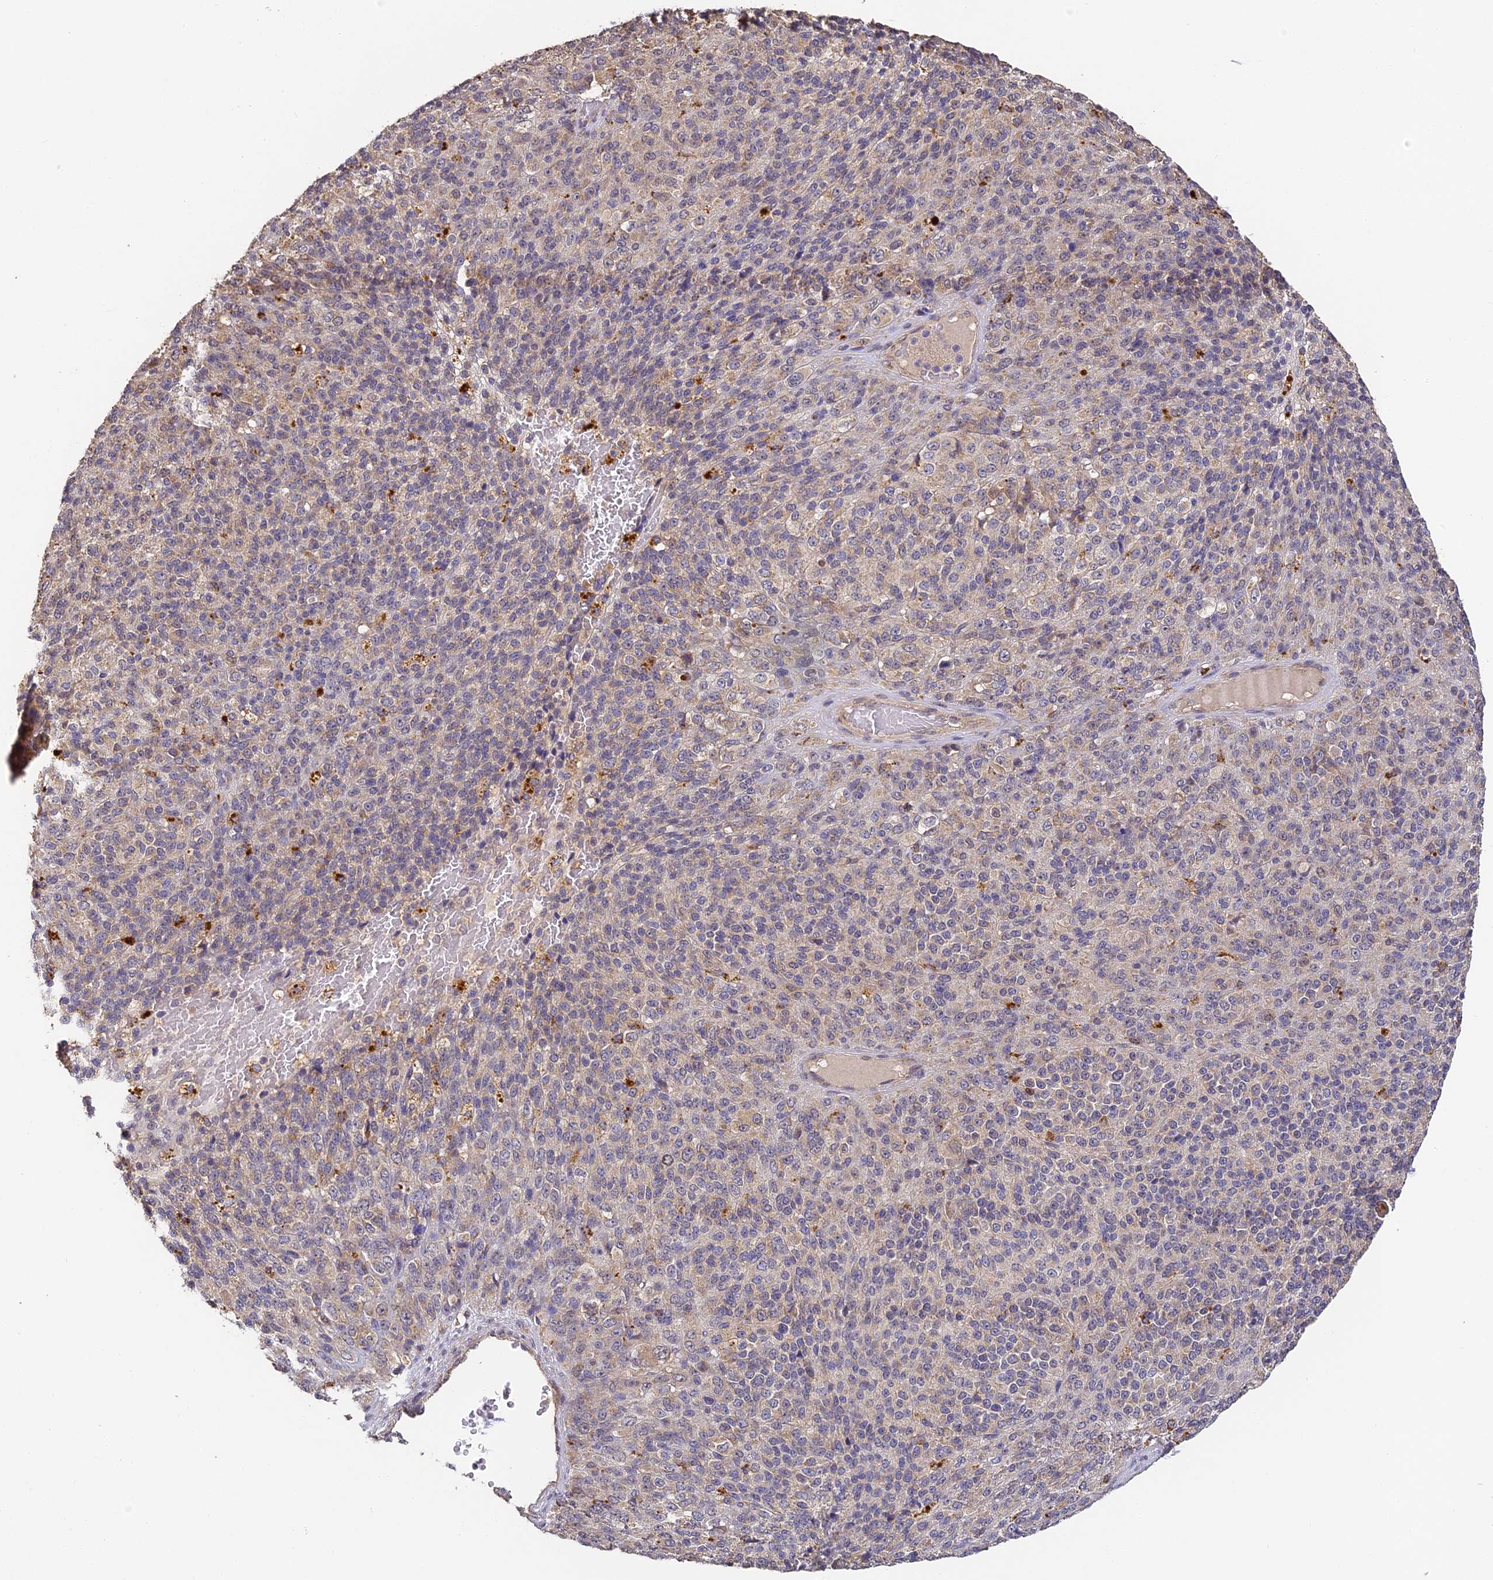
{"staining": {"intensity": "moderate", "quantity": "<25%", "location": "cytoplasmic/membranous"}, "tissue": "melanoma", "cell_type": "Tumor cells", "image_type": "cancer", "snomed": [{"axis": "morphology", "description": "Malignant melanoma, Metastatic site"}, {"axis": "topography", "description": "Brain"}], "caption": "Tumor cells demonstrate low levels of moderate cytoplasmic/membranous staining in about <25% of cells in human melanoma.", "gene": "YAE1", "patient": {"sex": "female", "age": 56}}